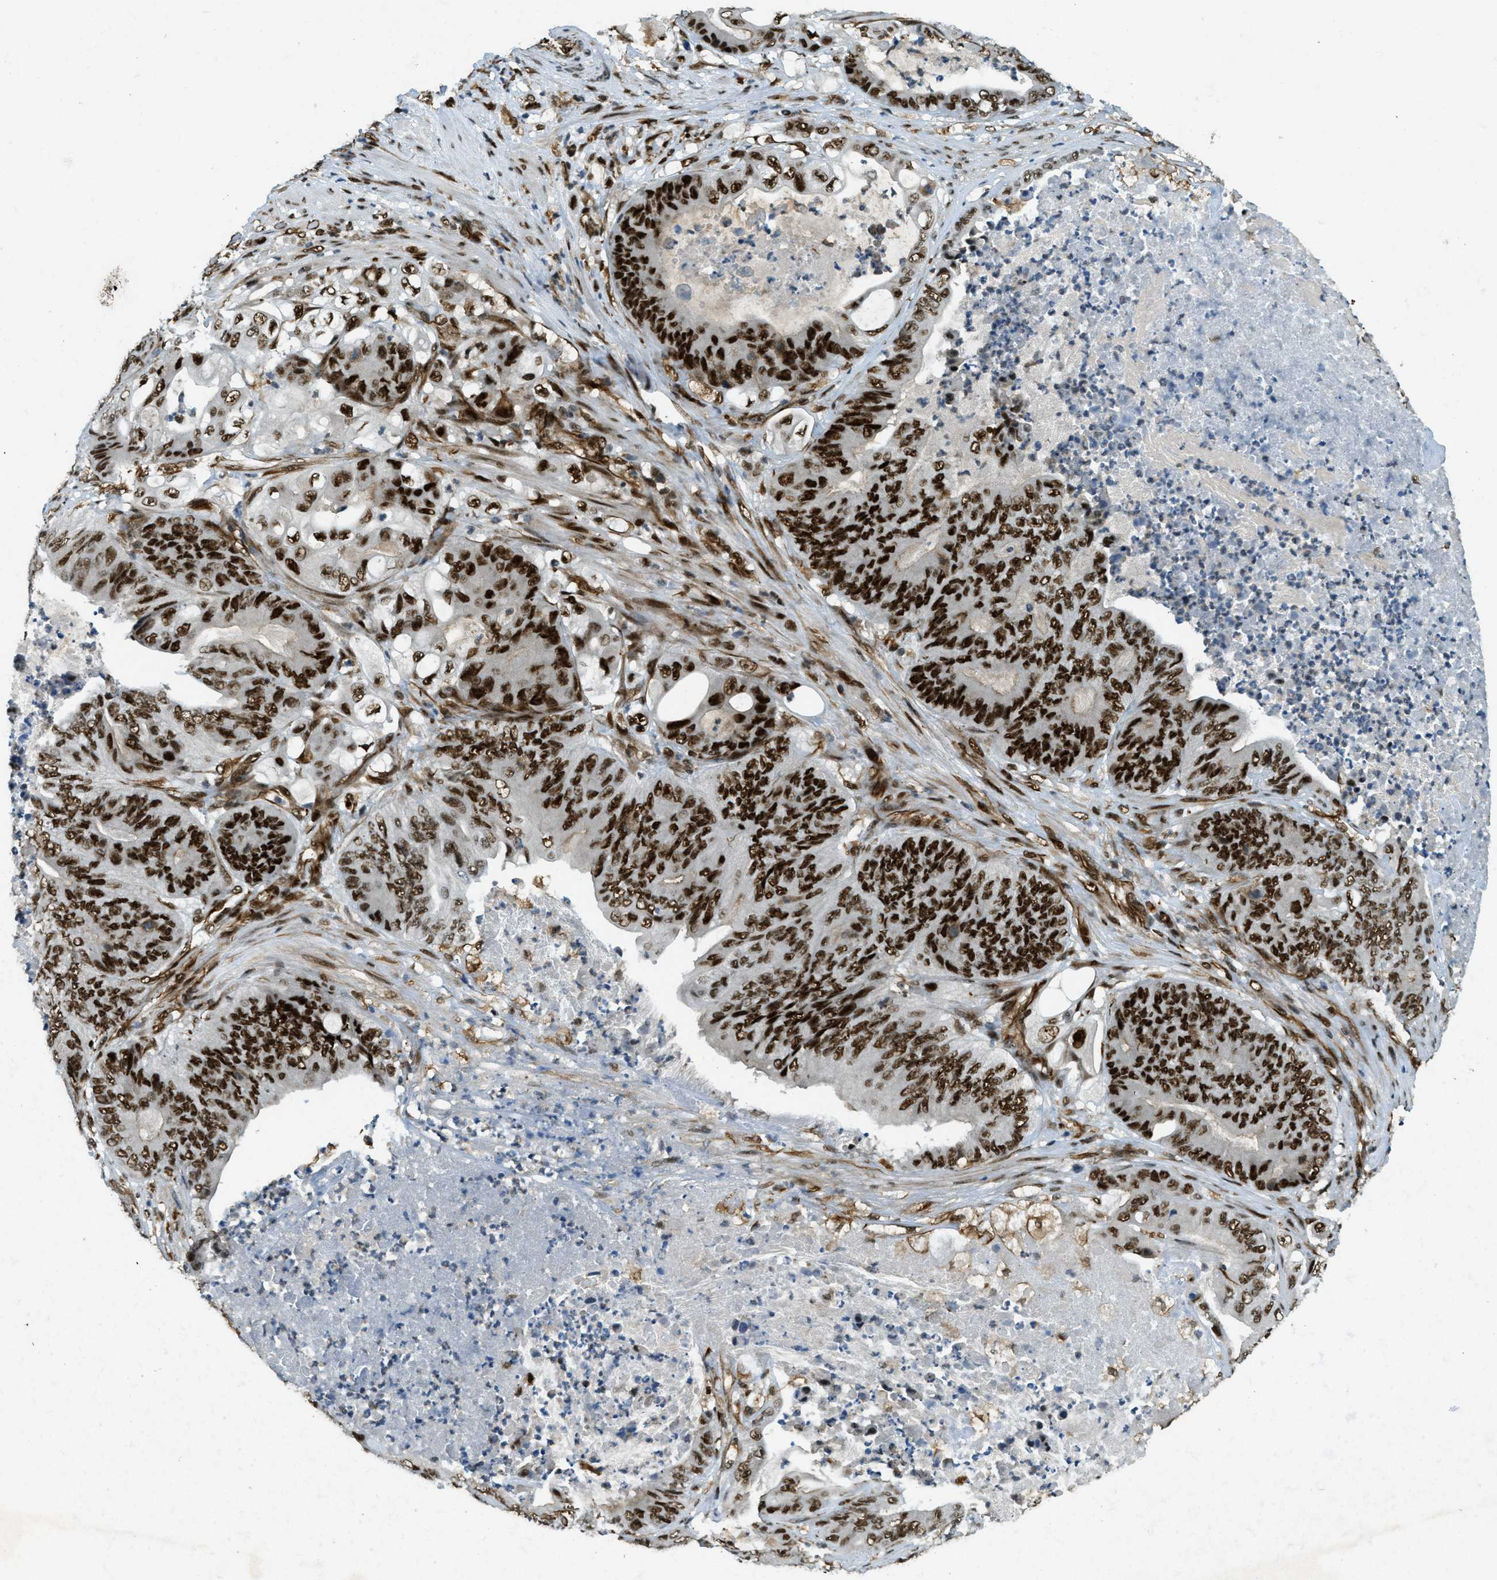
{"staining": {"intensity": "strong", "quantity": ">75%", "location": "nuclear"}, "tissue": "stomach cancer", "cell_type": "Tumor cells", "image_type": "cancer", "snomed": [{"axis": "morphology", "description": "Adenocarcinoma, NOS"}, {"axis": "topography", "description": "Stomach"}], "caption": "Immunohistochemical staining of human stomach cancer (adenocarcinoma) reveals high levels of strong nuclear protein staining in approximately >75% of tumor cells.", "gene": "ZFR", "patient": {"sex": "female", "age": 73}}